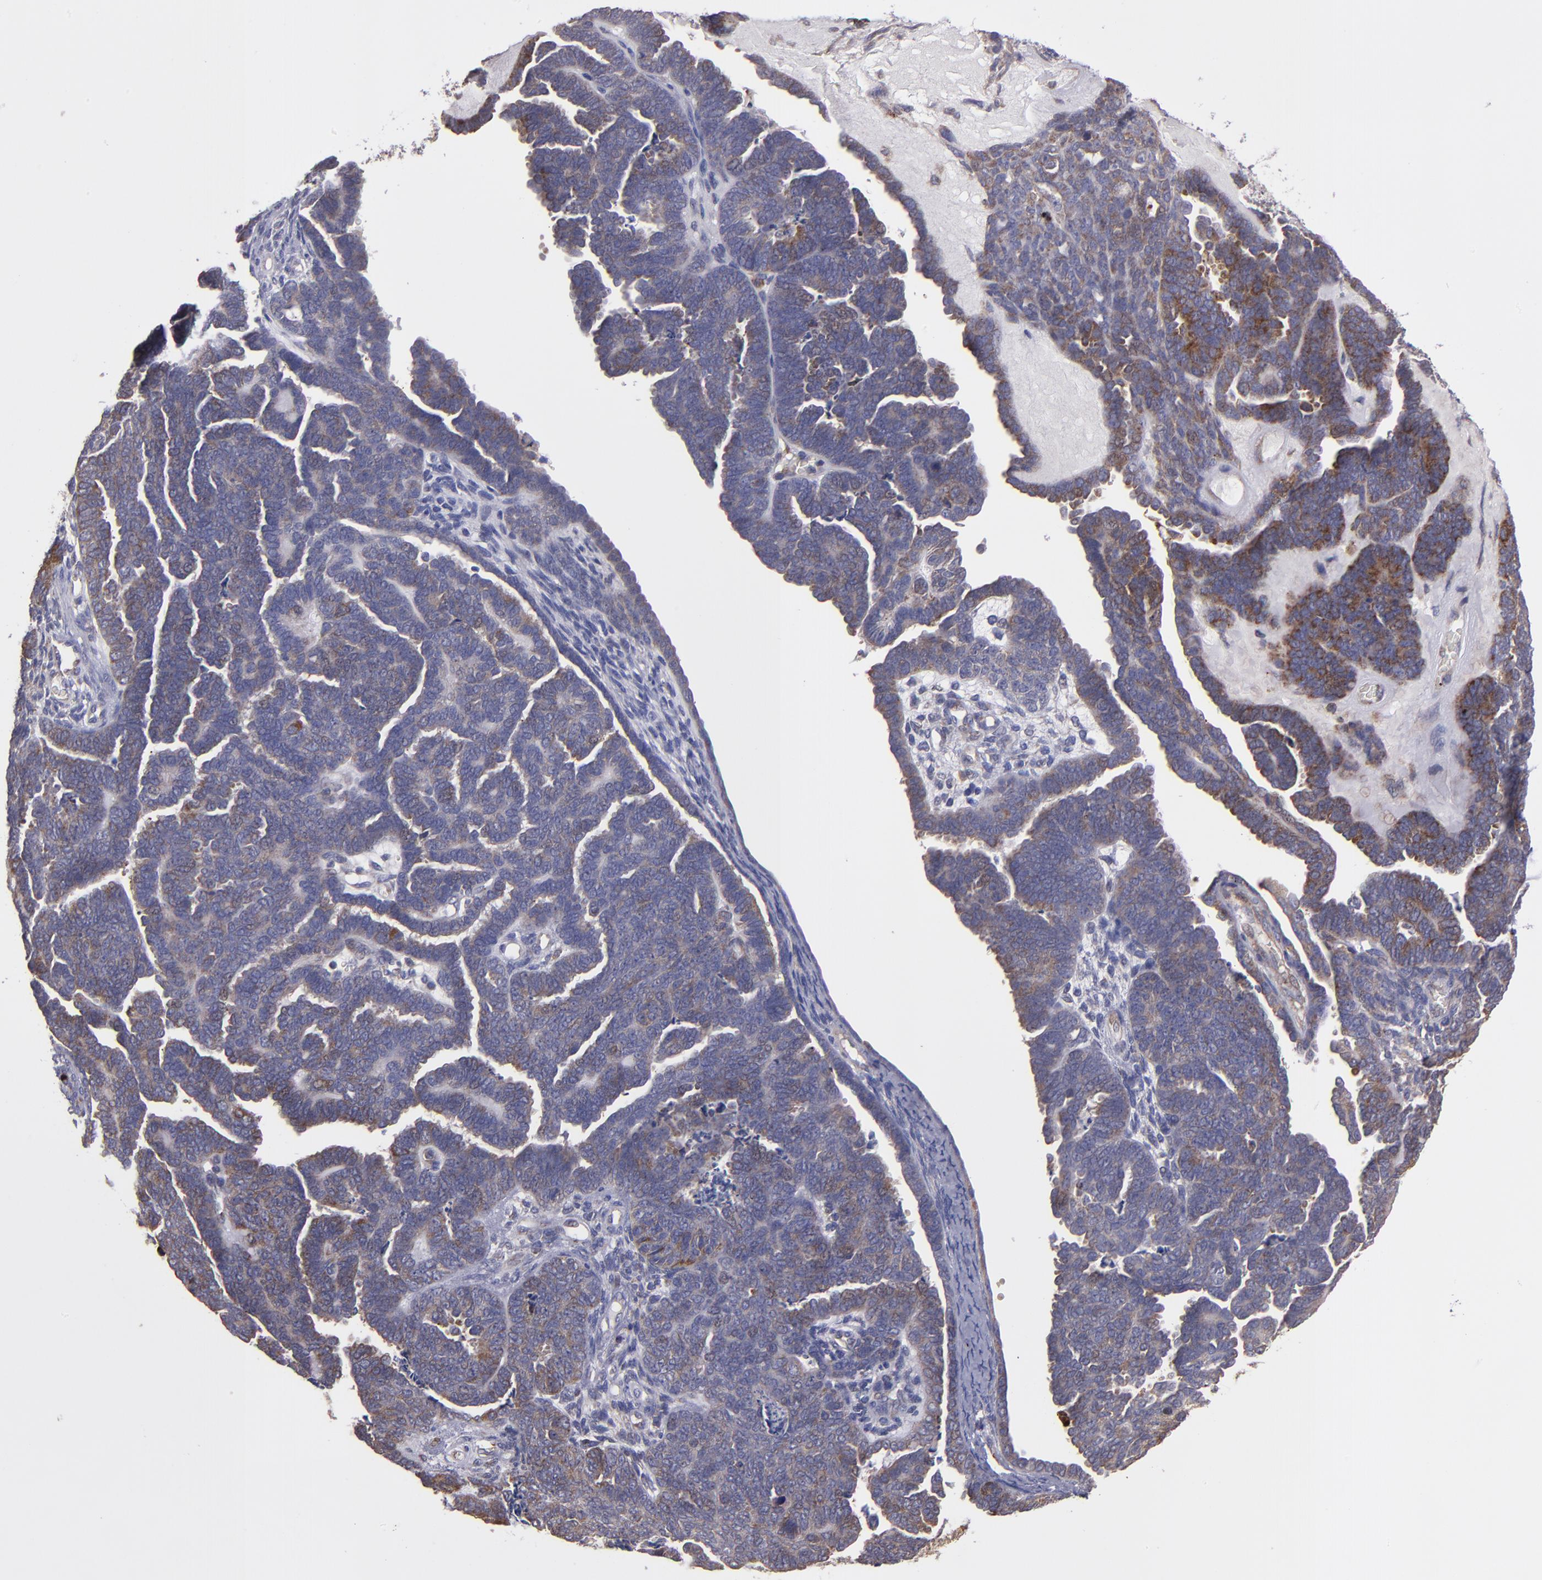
{"staining": {"intensity": "weak", "quantity": "25%-75%", "location": "cytoplasmic/membranous"}, "tissue": "endometrial cancer", "cell_type": "Tumor cells", "image_type": "cancer", "snomed": [{"axis": "morphology", "description": "Neoplasm, malignant, NOS"}, {"axis": "topography", "description": "Endometrium"}], "caption": "Protein expression analysis of human endometrial cancer (neoplasm (malignant)) reveals weak cytoplasmic/membranous positivity in about 25%-75% of tumor cells. (DAB IHC, brown staining for protein, blue staining for nuclei).", "gene": "IFIH1", "patient": {"sex": "female", "age": 74}}